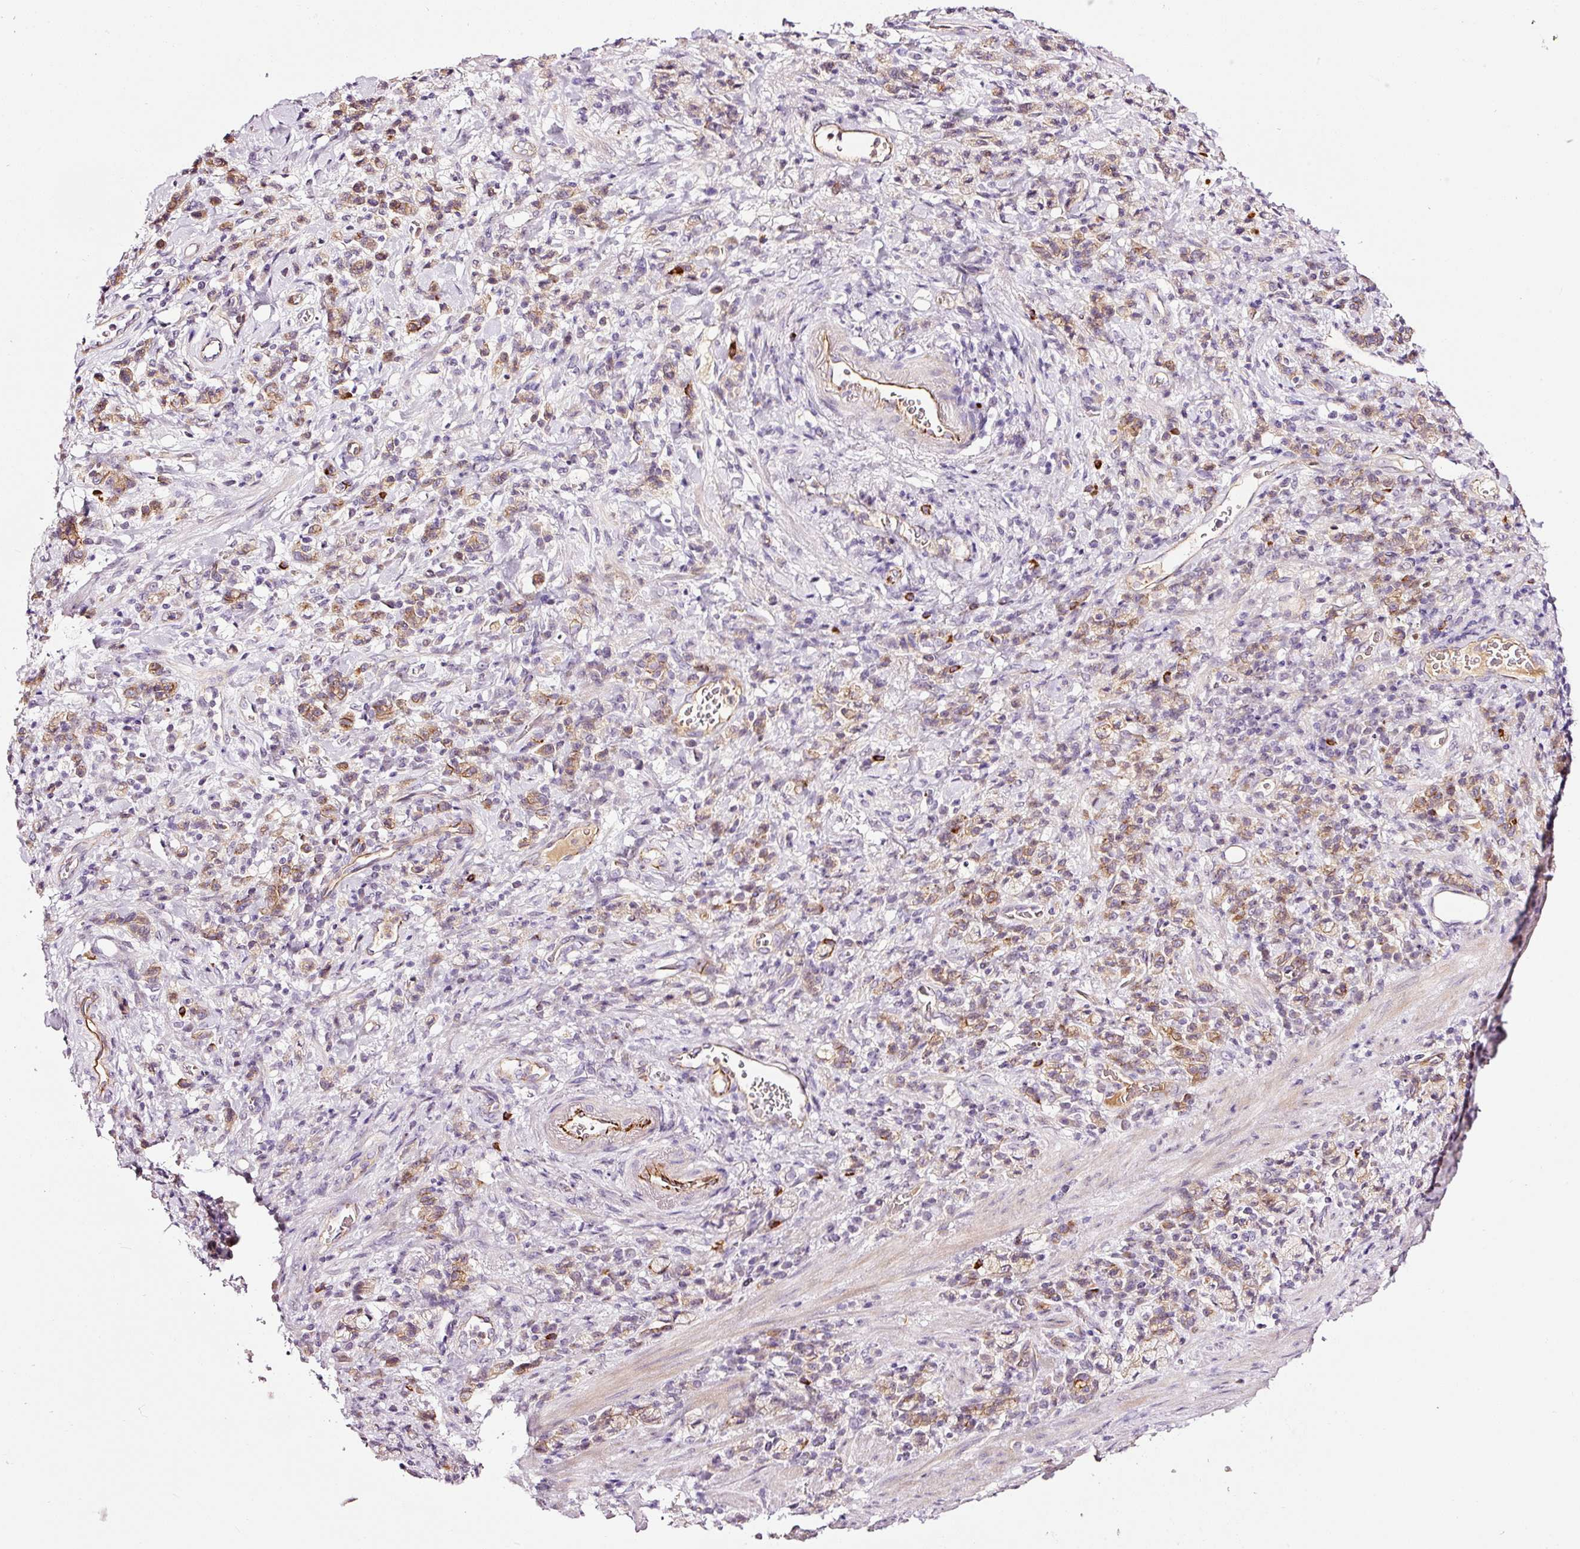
{"staining": {"intensity": "moderate", "quantity": ">75%", "location": "cytoplasmic/membranous"}, "tissue": "stomach cancer", "cell_type": "Tumor cells", "image_type": "cancer", "snomed": [{"axis": "morphology", "description": "Adenocarcinoma, NOS"}, {"axis": "topography", "description": "Stomach"}], "caption": "Moderate cytoplasmic/membranous protein positivity is seen in about >75% of tumor cells in adenocarcinoma (stomach). The staining was performed using DAB (3,3'-diaminobenzidine) to visualize the protein expression in brown, while the nuclei were stained in blue with hematoxylin (Magnification: 20x).", "gene": "ABCB4", "patient": {"sex": "male", "age": 77}}